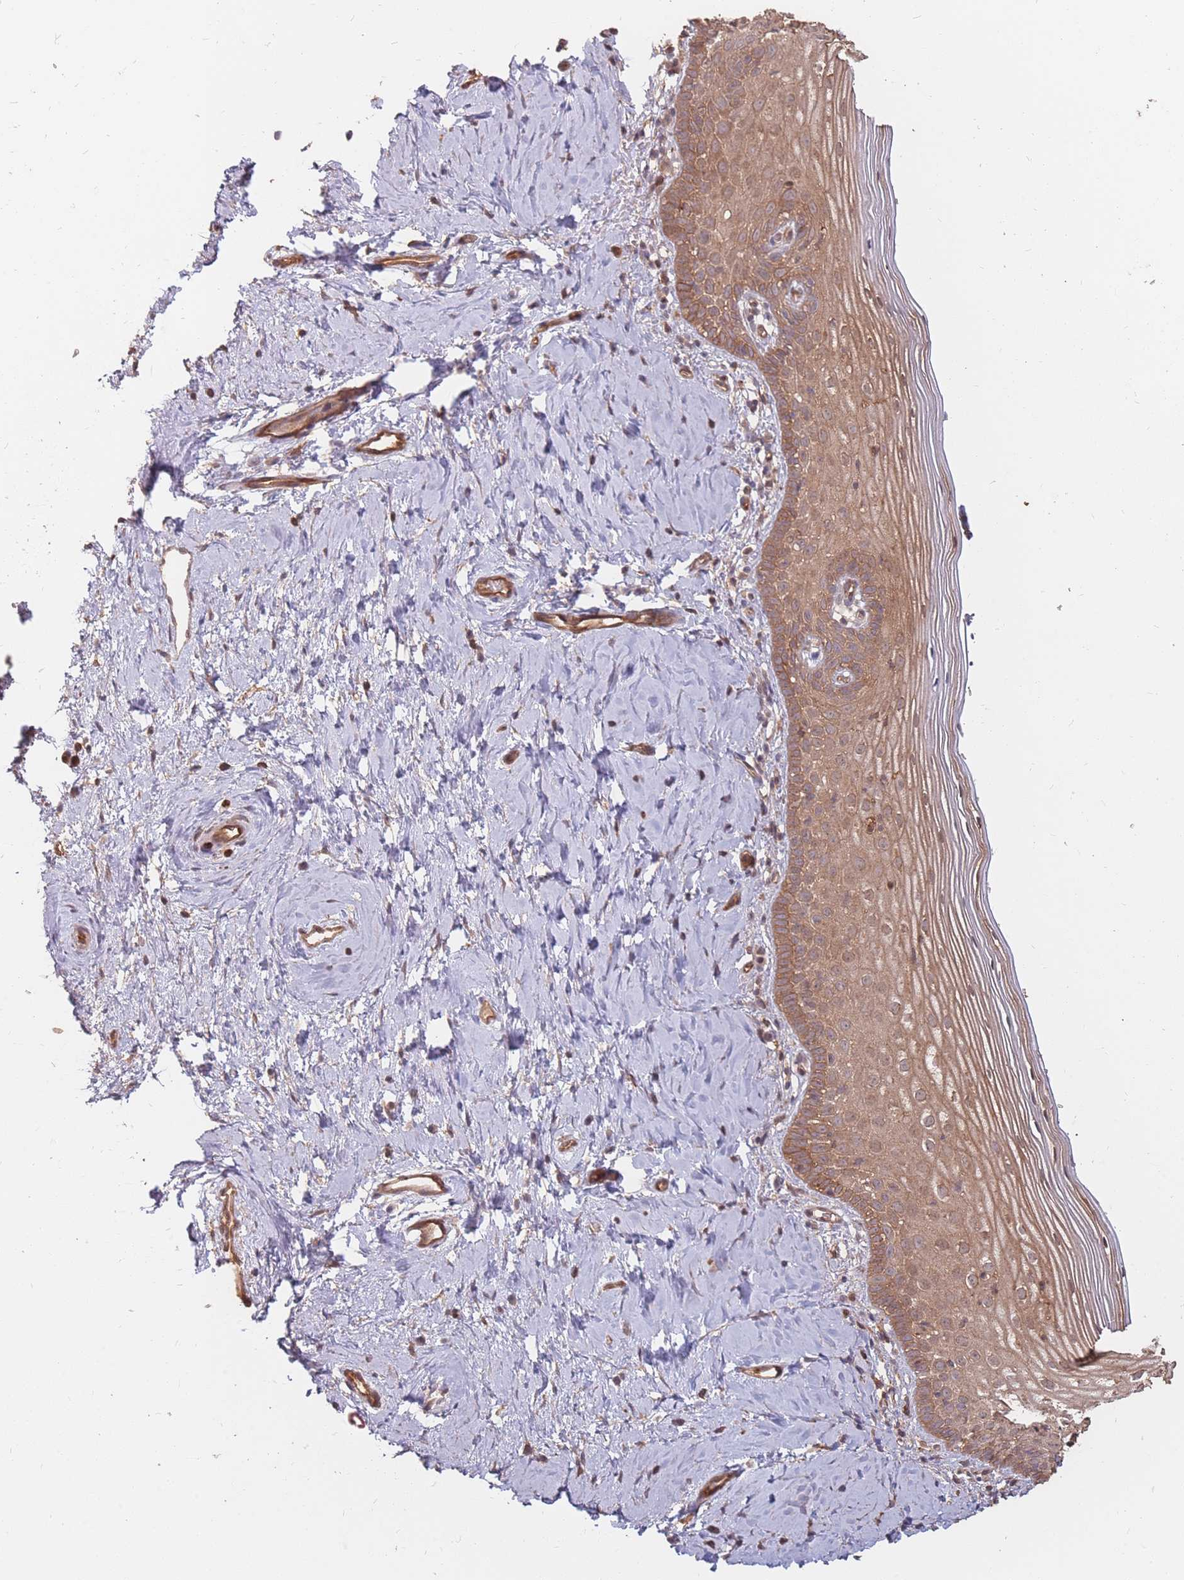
{"staining": {"intensity": "moderate", "quantity": "25%-75%", "location": "cytoplasmic/membranous"}, "tissue": "cervix", "cell_type": "Glandular cells", "image_type": "normal", "snomed": [{"axis": "morphology", "description": "Normal tissue, NOS"}, {"axis": "topography", "description": "Cervix"}], "caption": "Moderate cytoplasmic/membranous protein staining is appreciated in approximately 25%-75% of glandular cells in cervix. The staining was performed using DAB, with brown indicating positive protein expression. Nuclei are stained blue with hematoxylin.", "gene": "PLS3", "patient": {"sex": "female", "age": 44}}